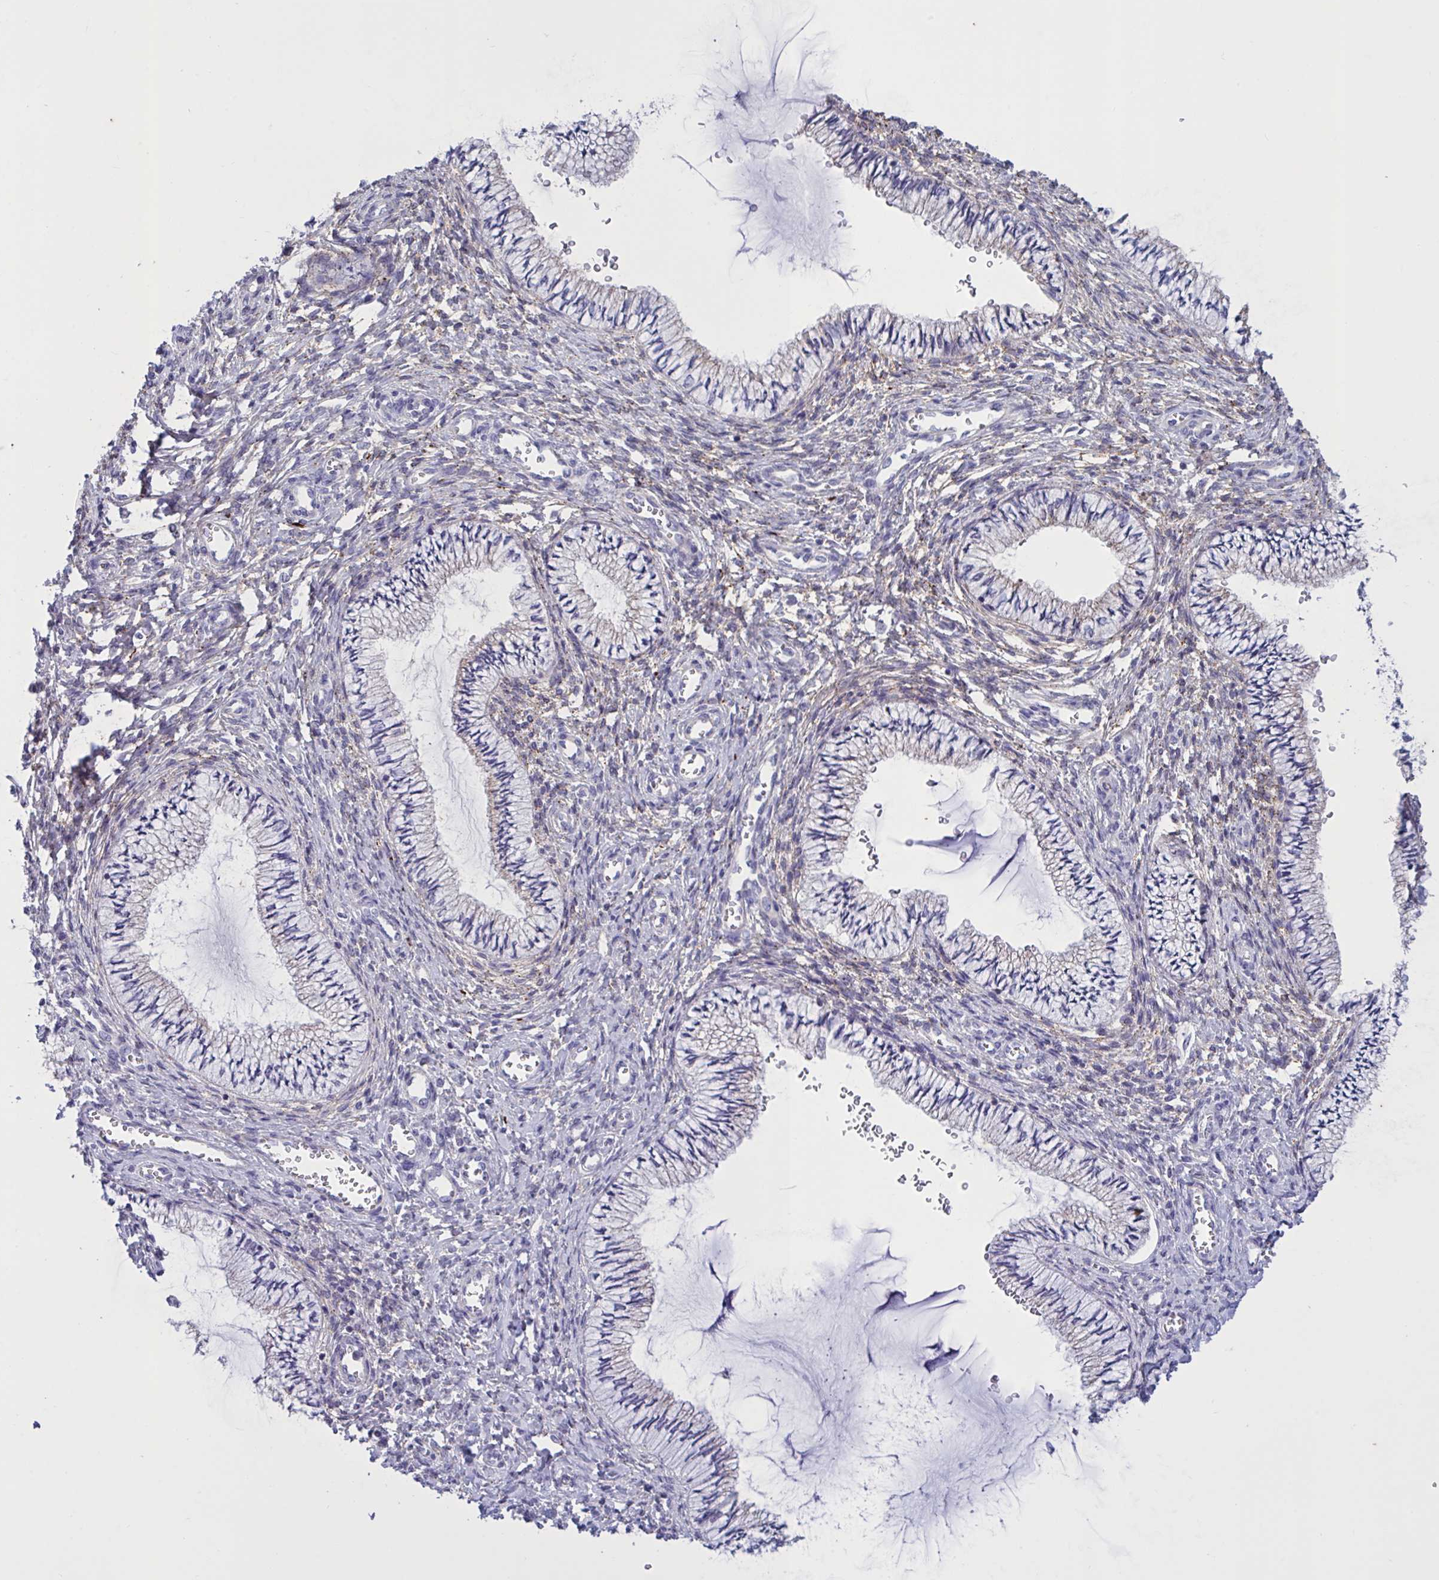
{"staining": {"intensity": "negative", "quantity": "none", "location": "none"}, "tissue": "cervix", "cell_type": "Glandular cells", "image_type": "normal", "snomed": [{"axis": "morphology", "description": "Normal tissue, NOS"}, {"axis": "topography", "description": "Cervix"}], "caption": "Histopathology image shows no significant protein positivity in glandular cells of normal cervix. The staining is performed using DAB (3,3'-diaminobenzidine) brown chromogen with nuclei counter-stained in using hematoxylin.", "gene": "SLC66A1", "patient": {"sex": "female", "age": 24}}